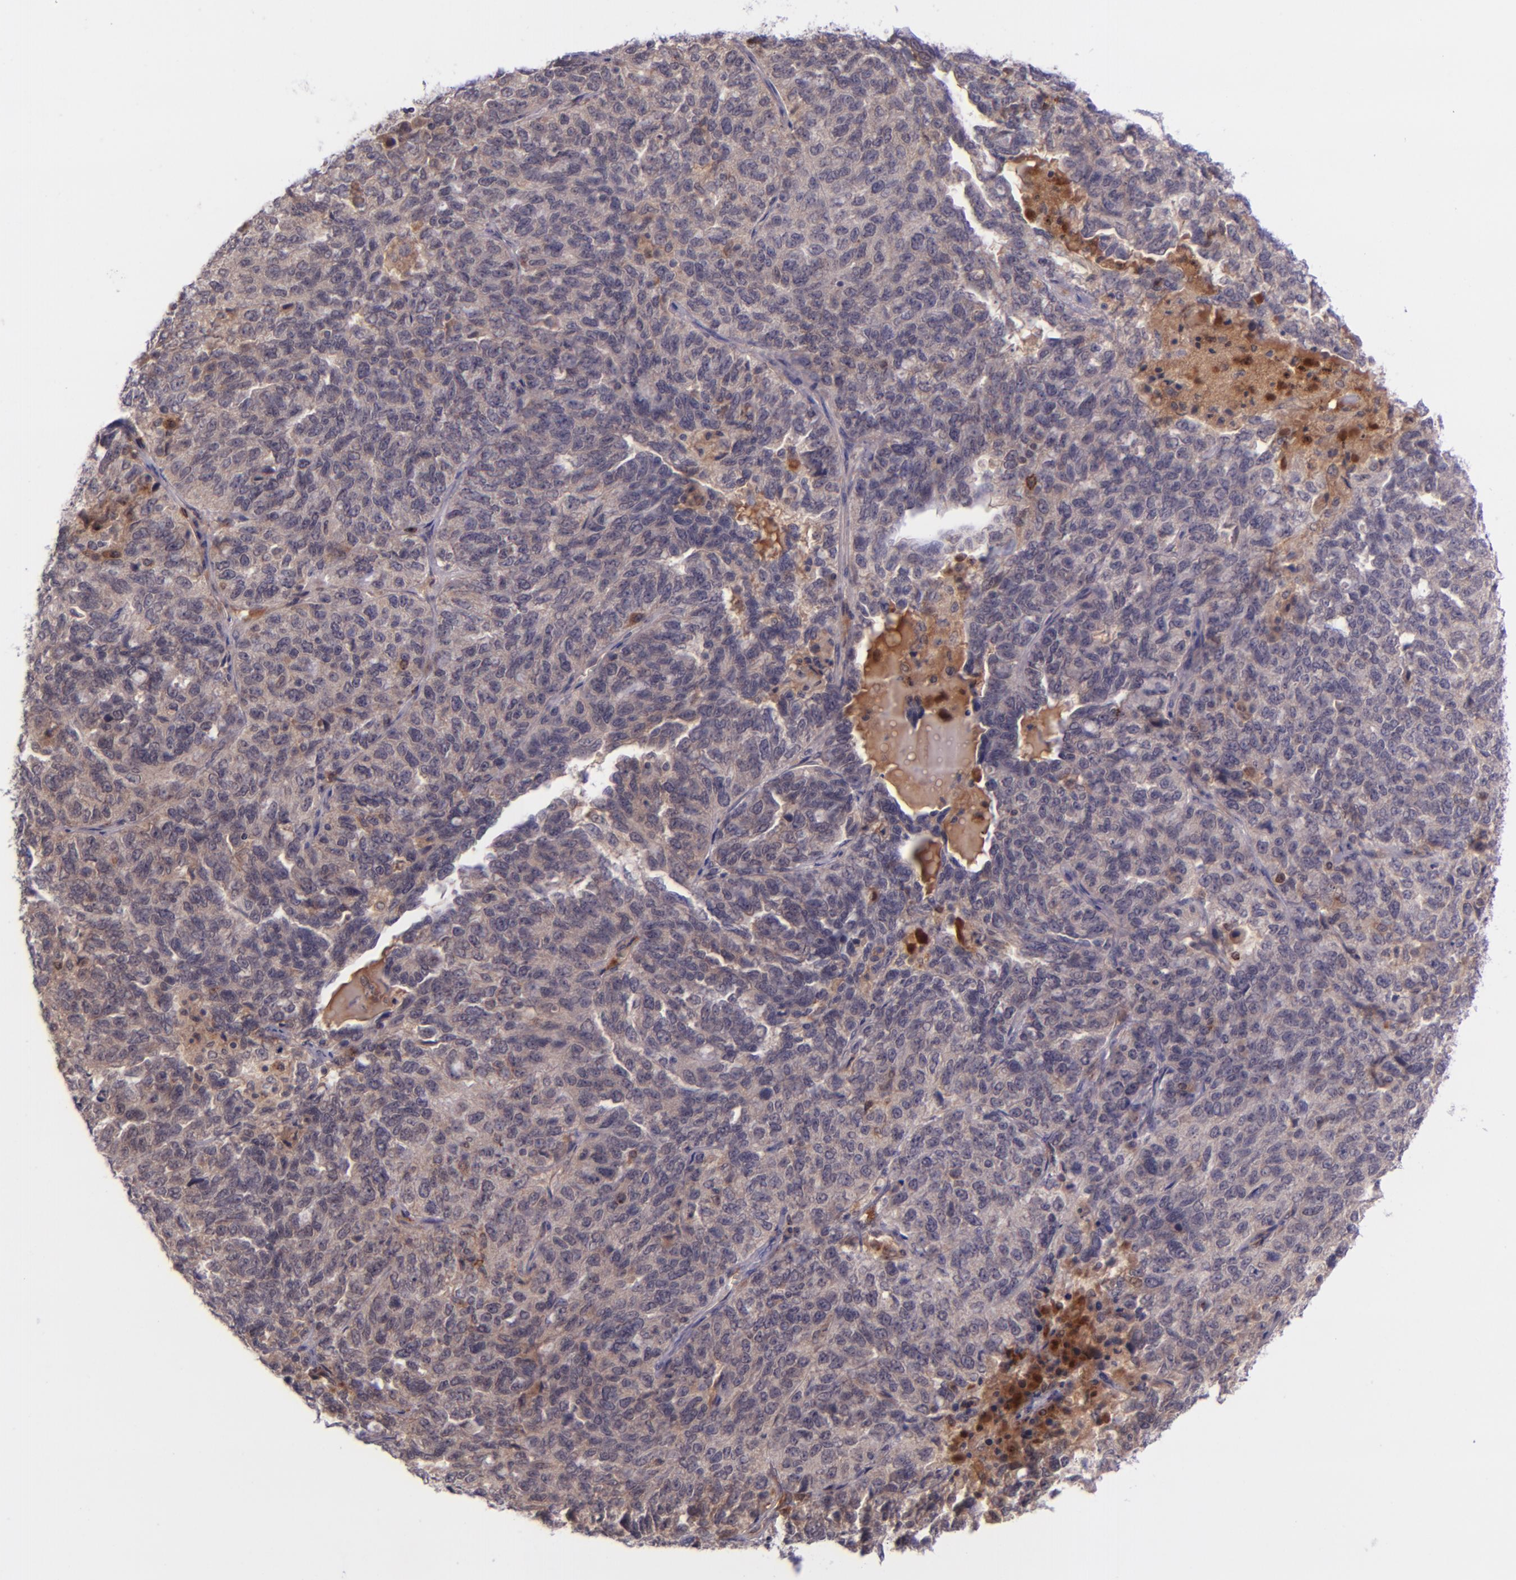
{"staining": {"intensity": "weak", "quantity": "25%-75%", "location": "cytoplasmic/membranous"}, "tissue": "ovarian cancer", "cell_type": "Tumor cells", "image_type": "cancer", "snomed": [{"axis": "morphology", "description": "Cystadenocarcinoma, serous, NOS"}, {"axis": "topography", "description": "Ovary"}], "caption": "Protein staining of ovarian cancer (serous cystadenocarcinoma) tissue exhibits weak cytoplasmic/membranous positivity in about 25%-75% of tumor cells. Nuclei are stained in blue.", "gene": "SELL", "patient": {"sex": "female", "age": 71}}